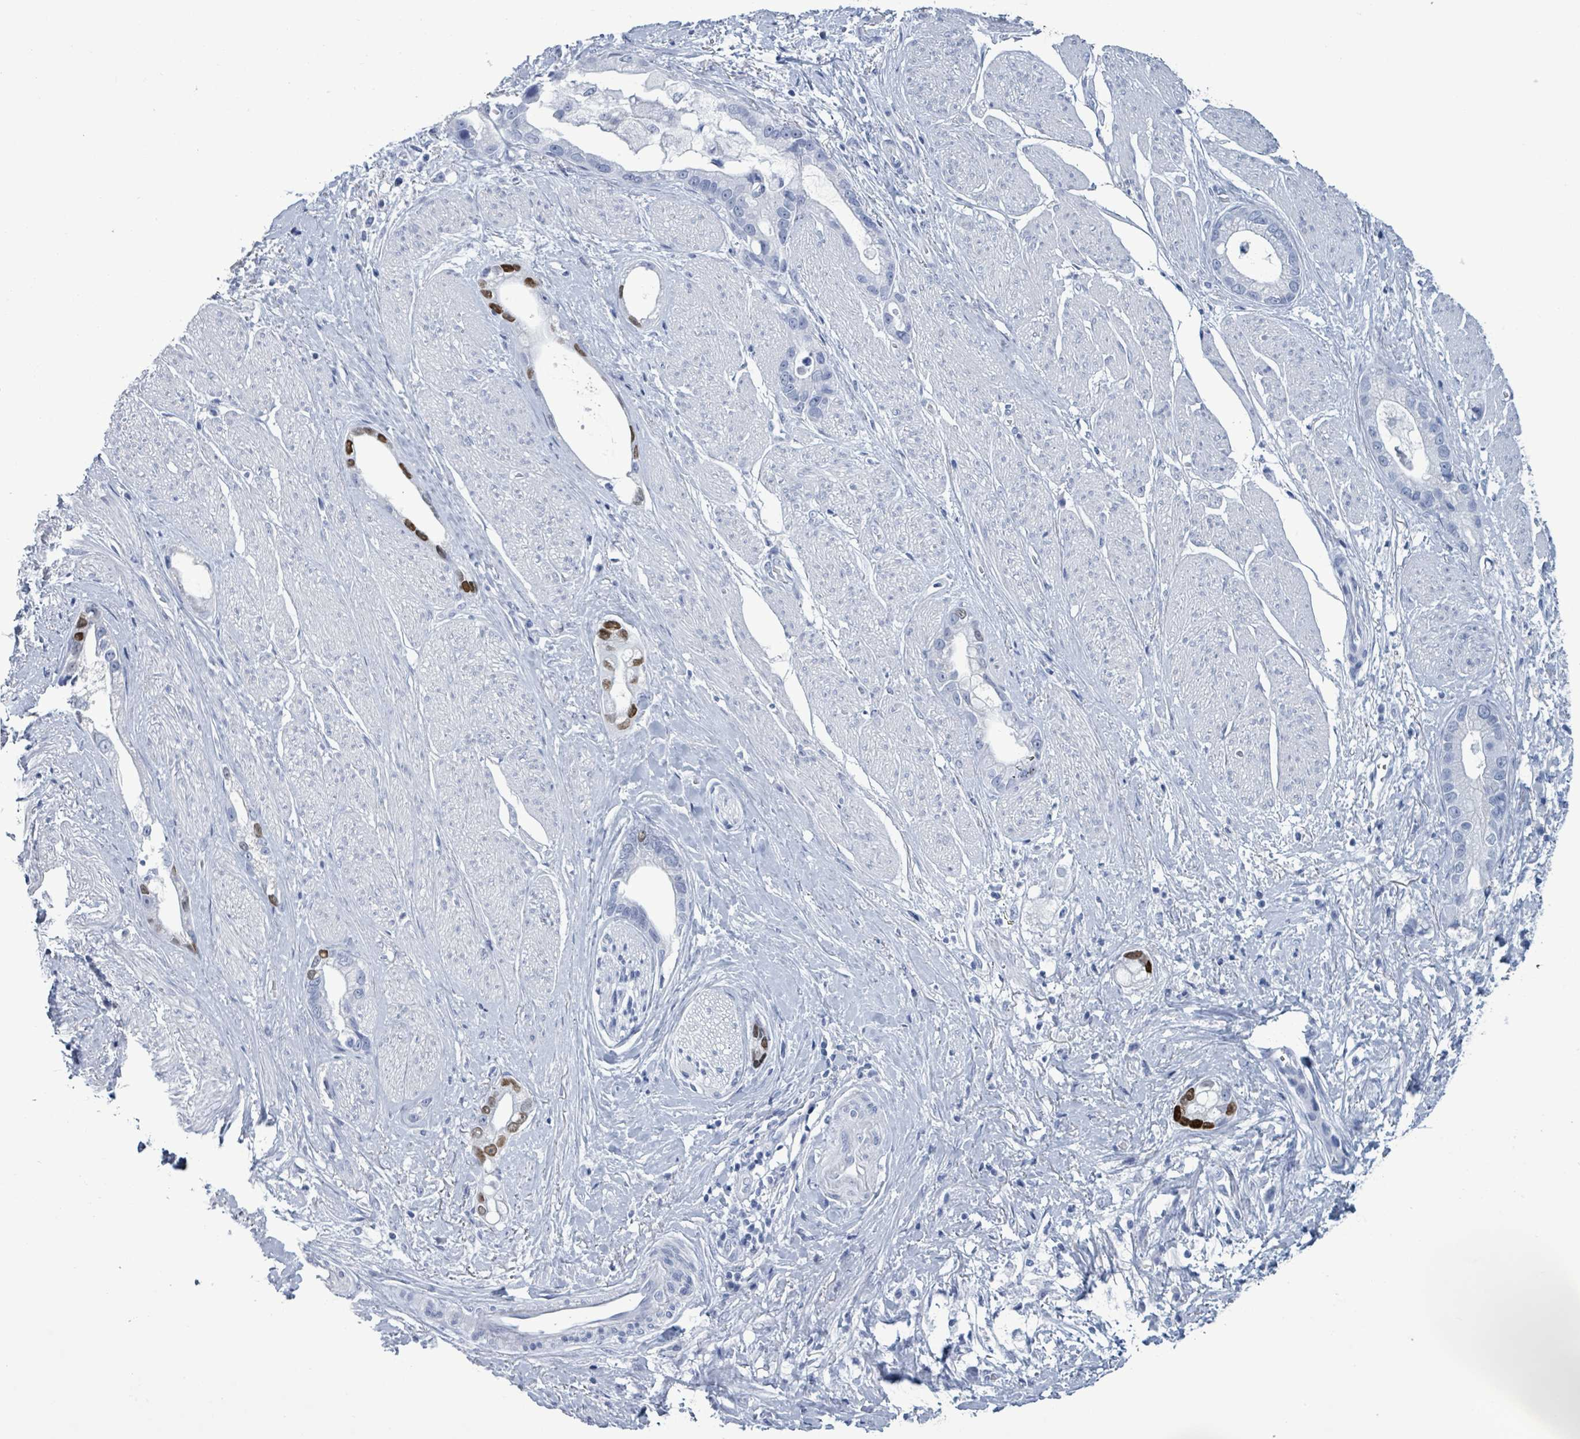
{"staining": {"intensity": "moderate", "quantity": "<25%", "location": "nuclear"}, "tissue": "stomach cancer", "cell_type": "Tumor cells", "image_type": "cancer", "snomed": [{"axis": "morphology", "description": "Adenocarcinoma, NOS"}, {"axis": "topography", "description": "Stomach"}], "caption": "A brown stain shows moderate nuclear expression of a protein in stomach cancer (adenocarcinoma) tumor cells.", "gene": "NKX2-1", "patient": {"sex": "male", "age": 55}}